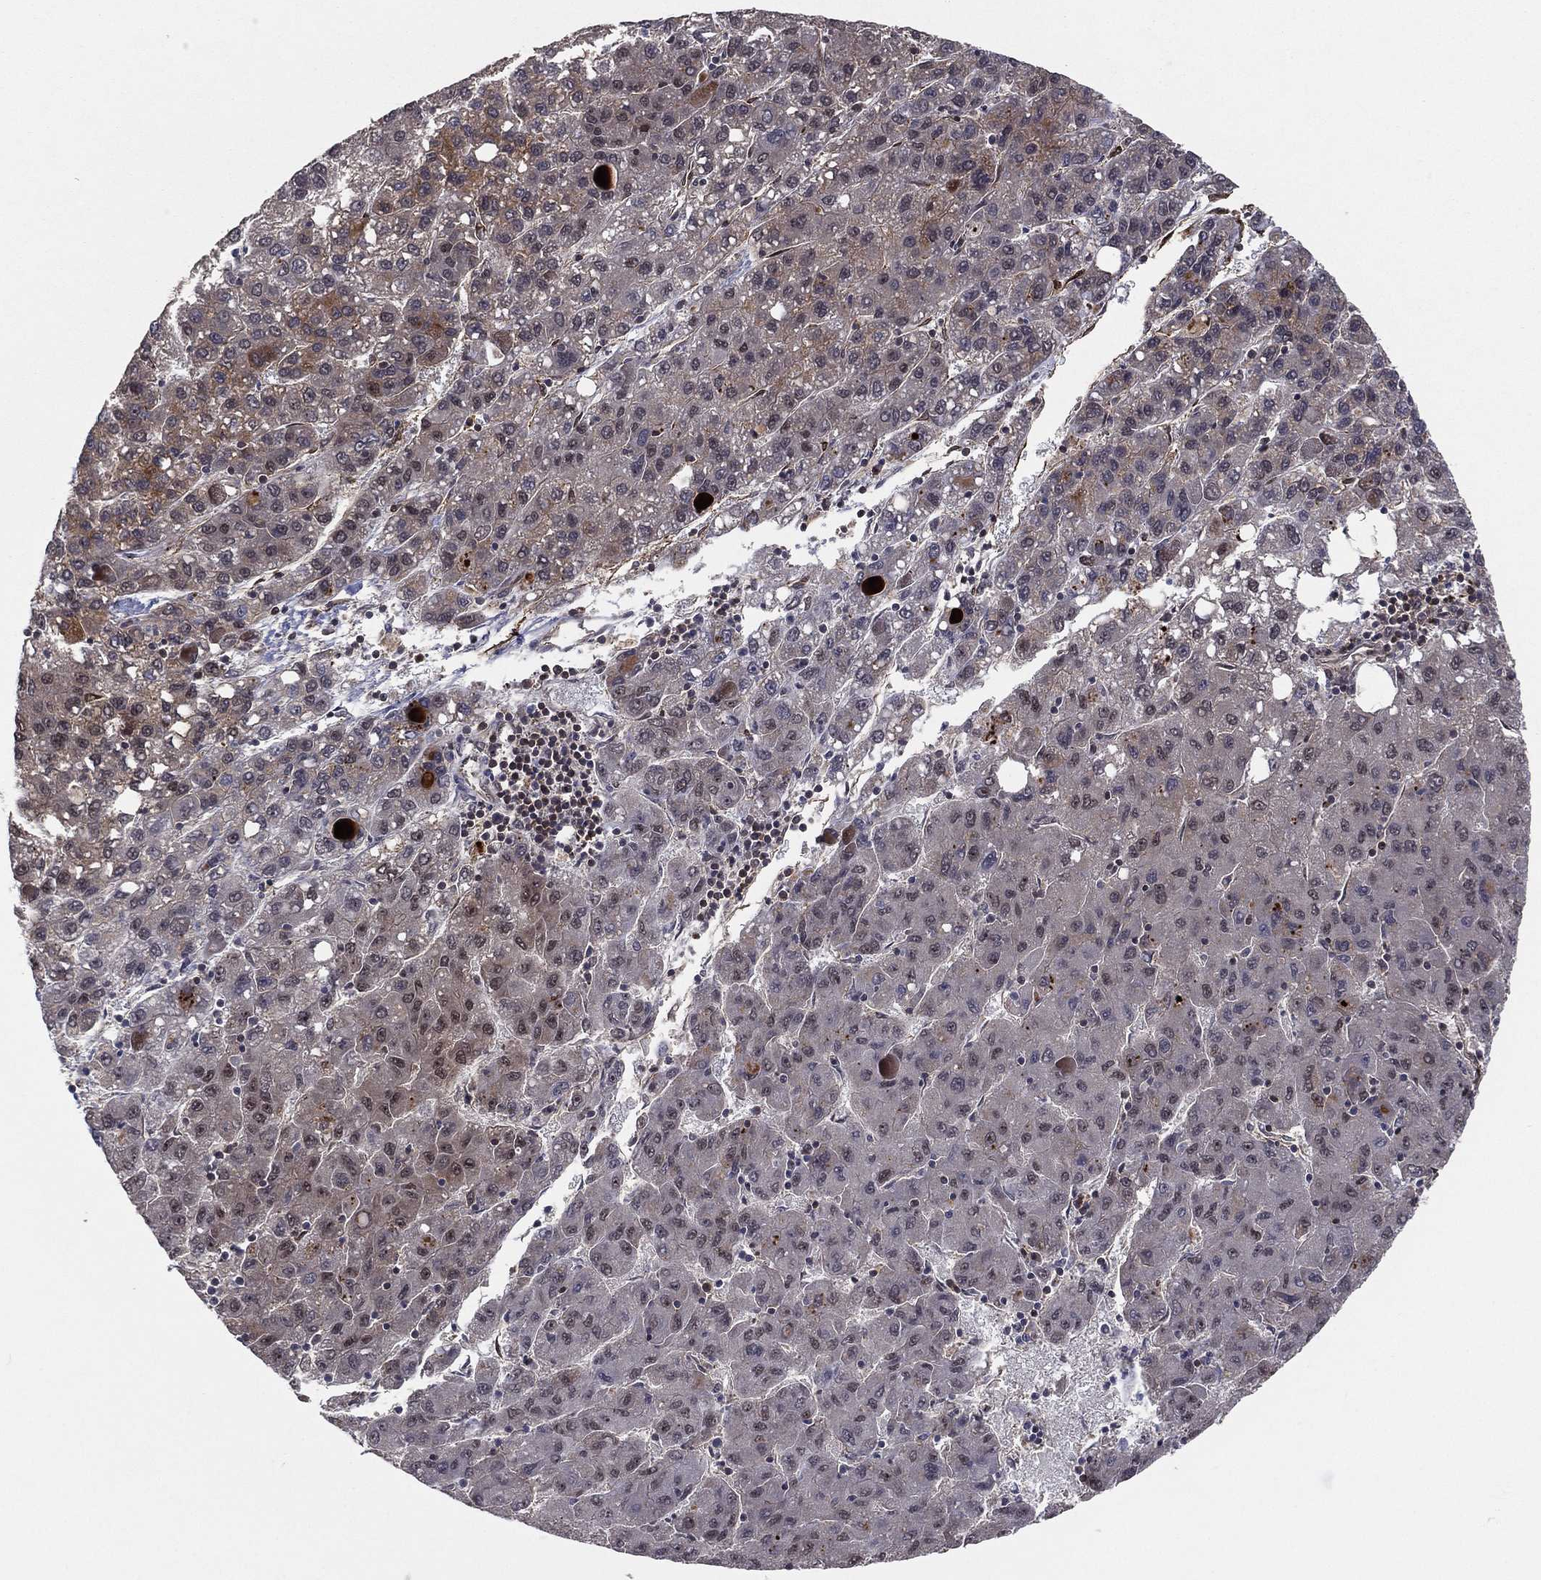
{"staining": {"intensity": "moderate", "quantity": "<25%", "location": "cytoplasmic/membranous,nuclear"}, "tissue": "liver cancer", "cell_type": "Tumor cells", "image_type": "cancer", "snomed": [{"axis": "morphology", "description": "Carcinoma, Hepatocellular, NOS"}, {"axis": "topography", "description": "Liver"}], "caption": "Immunohistochemistry (IHC) staining of liver cancer, which displays low levels of moderate cytoplasmic/membranous and nuclear staining in approximately <25% of tumor cells indicating moderate cytoplasmic/membranous and nuclear protein expression. The staining was performed using DAB (3,3'-diaminobenzidine) (brown) for protein detection and nuclei were counterstained in hematoxylin (blue).", "gene": "GPALPP1", "patient": {"sex": "female", "age": 82}}